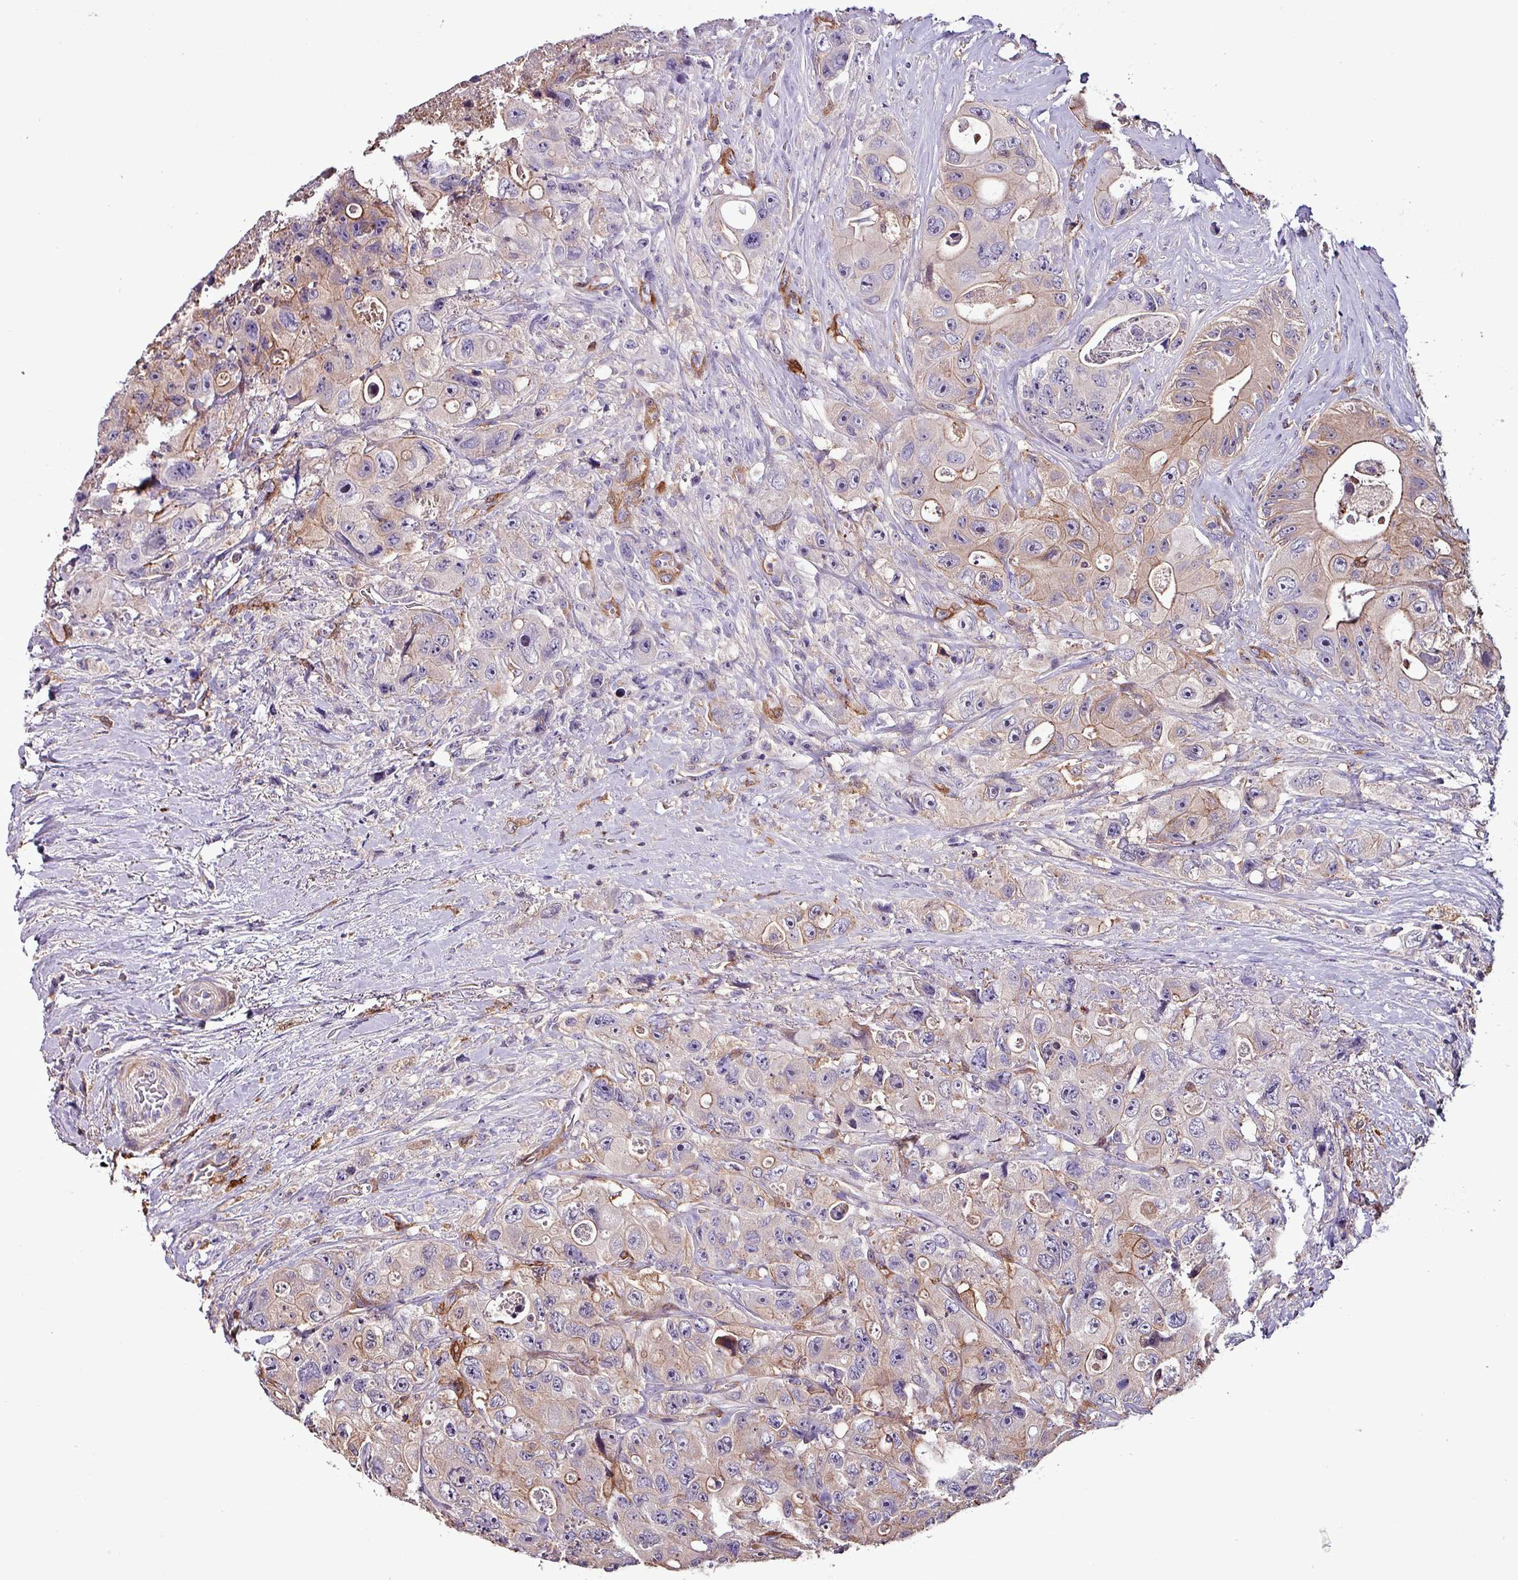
{"staining": {"intensity": "weak", "quantity": "25%-75%", "location": "cytoplasmic/membranous"}, "tissue": "colorectal cancer", "cell_type": "Tumor cells", "image_type": "cancer", "snomed": [{"axis": "morphology", "description": "Adenocarcinoma, NOS"}, {"axis": "topography", "description": "Colon"}], "caption": "Colorectal cancer stained for a protein reveals weak cytoplasmic/membranous positivity in tumor cells. The protein of interest is stained brown, and the nuclei are stained in blue (DAB IHC with brightfield microscopy, high magnification).", "gene": "SCIN", "patient": {"sex": "female", "age": 46}}